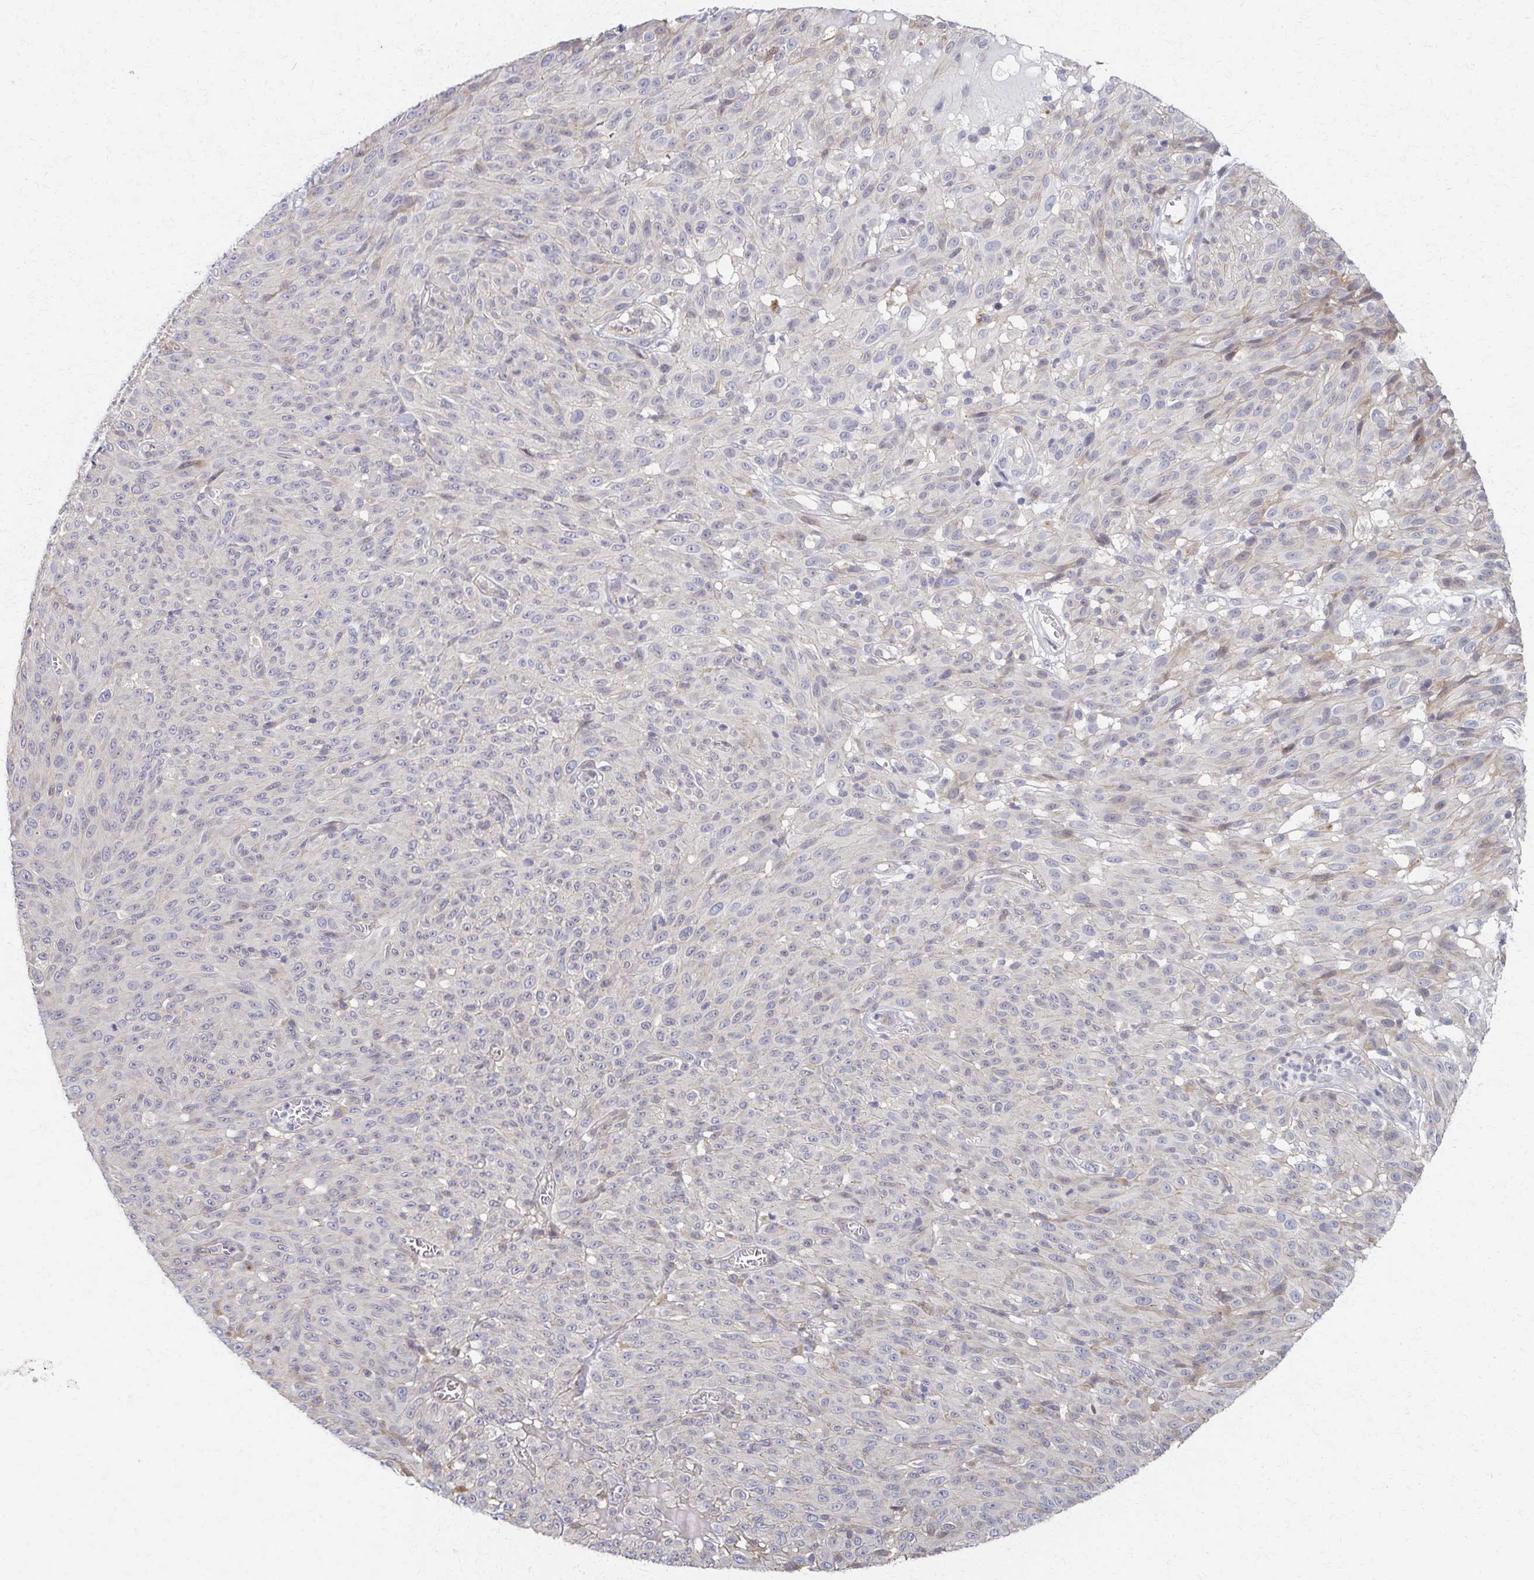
{"staining": {"intensity": "negative", "quantity": "none", "location": "none"}, "tissue": "melanoma", "cell_type": "Tumor cells", "image_type": "cancer", "snomed": [{"axis": "morphology", "description": "Malignant melanoma, NOS"}, {"axis": "topography", "description": "Skin"}], "caption": "Immunohistochemistry photomicrograph of melanoma stained for a protein (brown), which shows no positivity in tumor cells.", "gene": "EOLA2", "patient": {"sex": "male", "age": 85}}